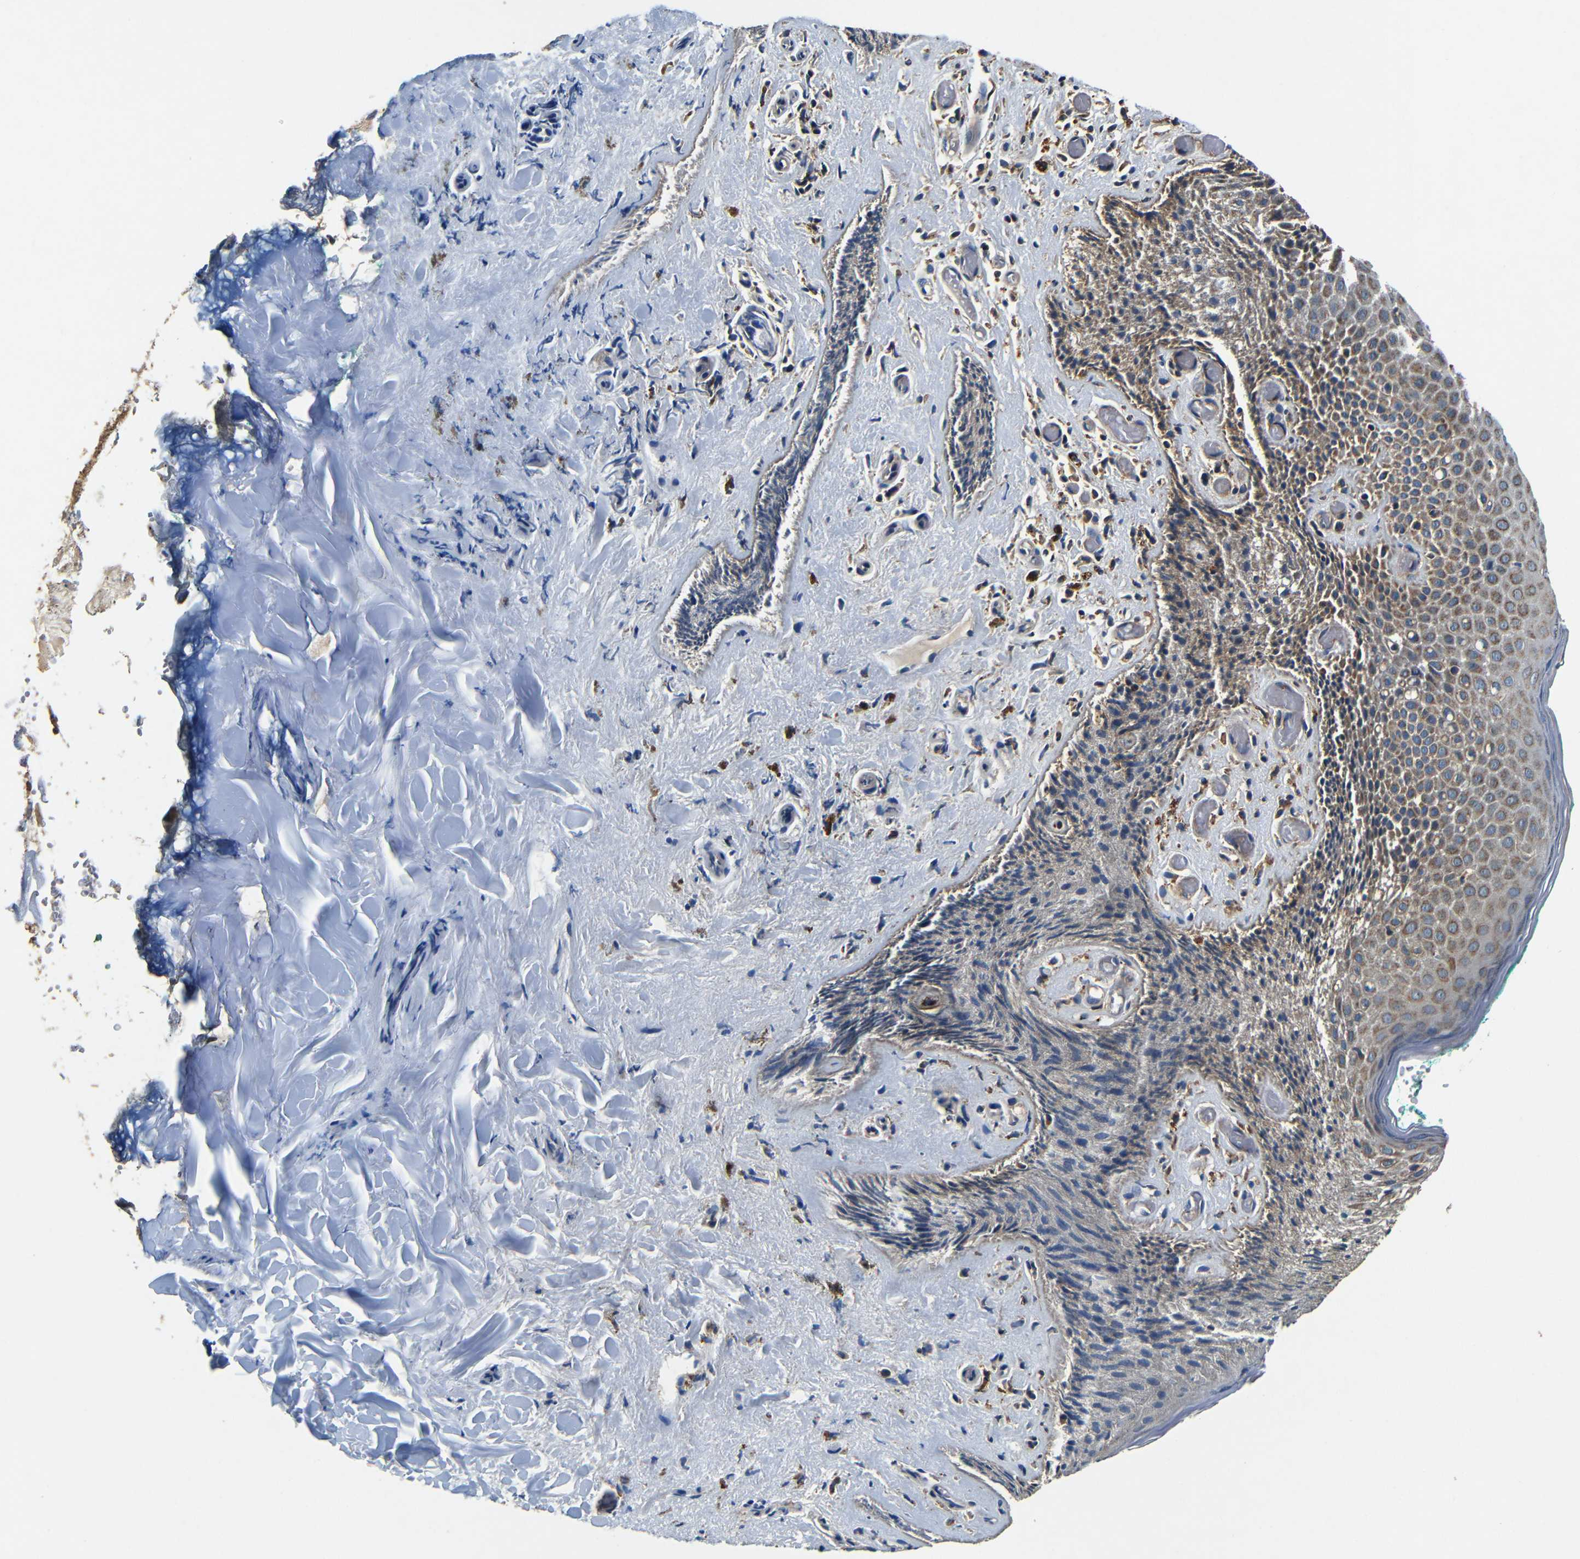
{"staining": {"intensity": "moderate", "quantity": "25%-75%", "location": "cytoplasmic/membranous"}, "tissue": "skin", "cell_type": "Epidermal cells", "image_type": "normal", "snomed": [{"axis": "morphology", "description": "Normal tissue, NOS"}, {"axis": "topography", "description": "Anal"}], "caption": "The image exhibits immunohistochemical staining of unremarkable skin. There is moderate cytoplasmic/membranous positivity is identified in approximately 25%-75% of epidermal cells. The staining was performed using DAB to visualize the protein expression in brown, while the nuclei were stained in blue with hematoxylin (Magnification: 20x).", "gene": "MTX1", "patient": {"sex": "male", "age": 74}}